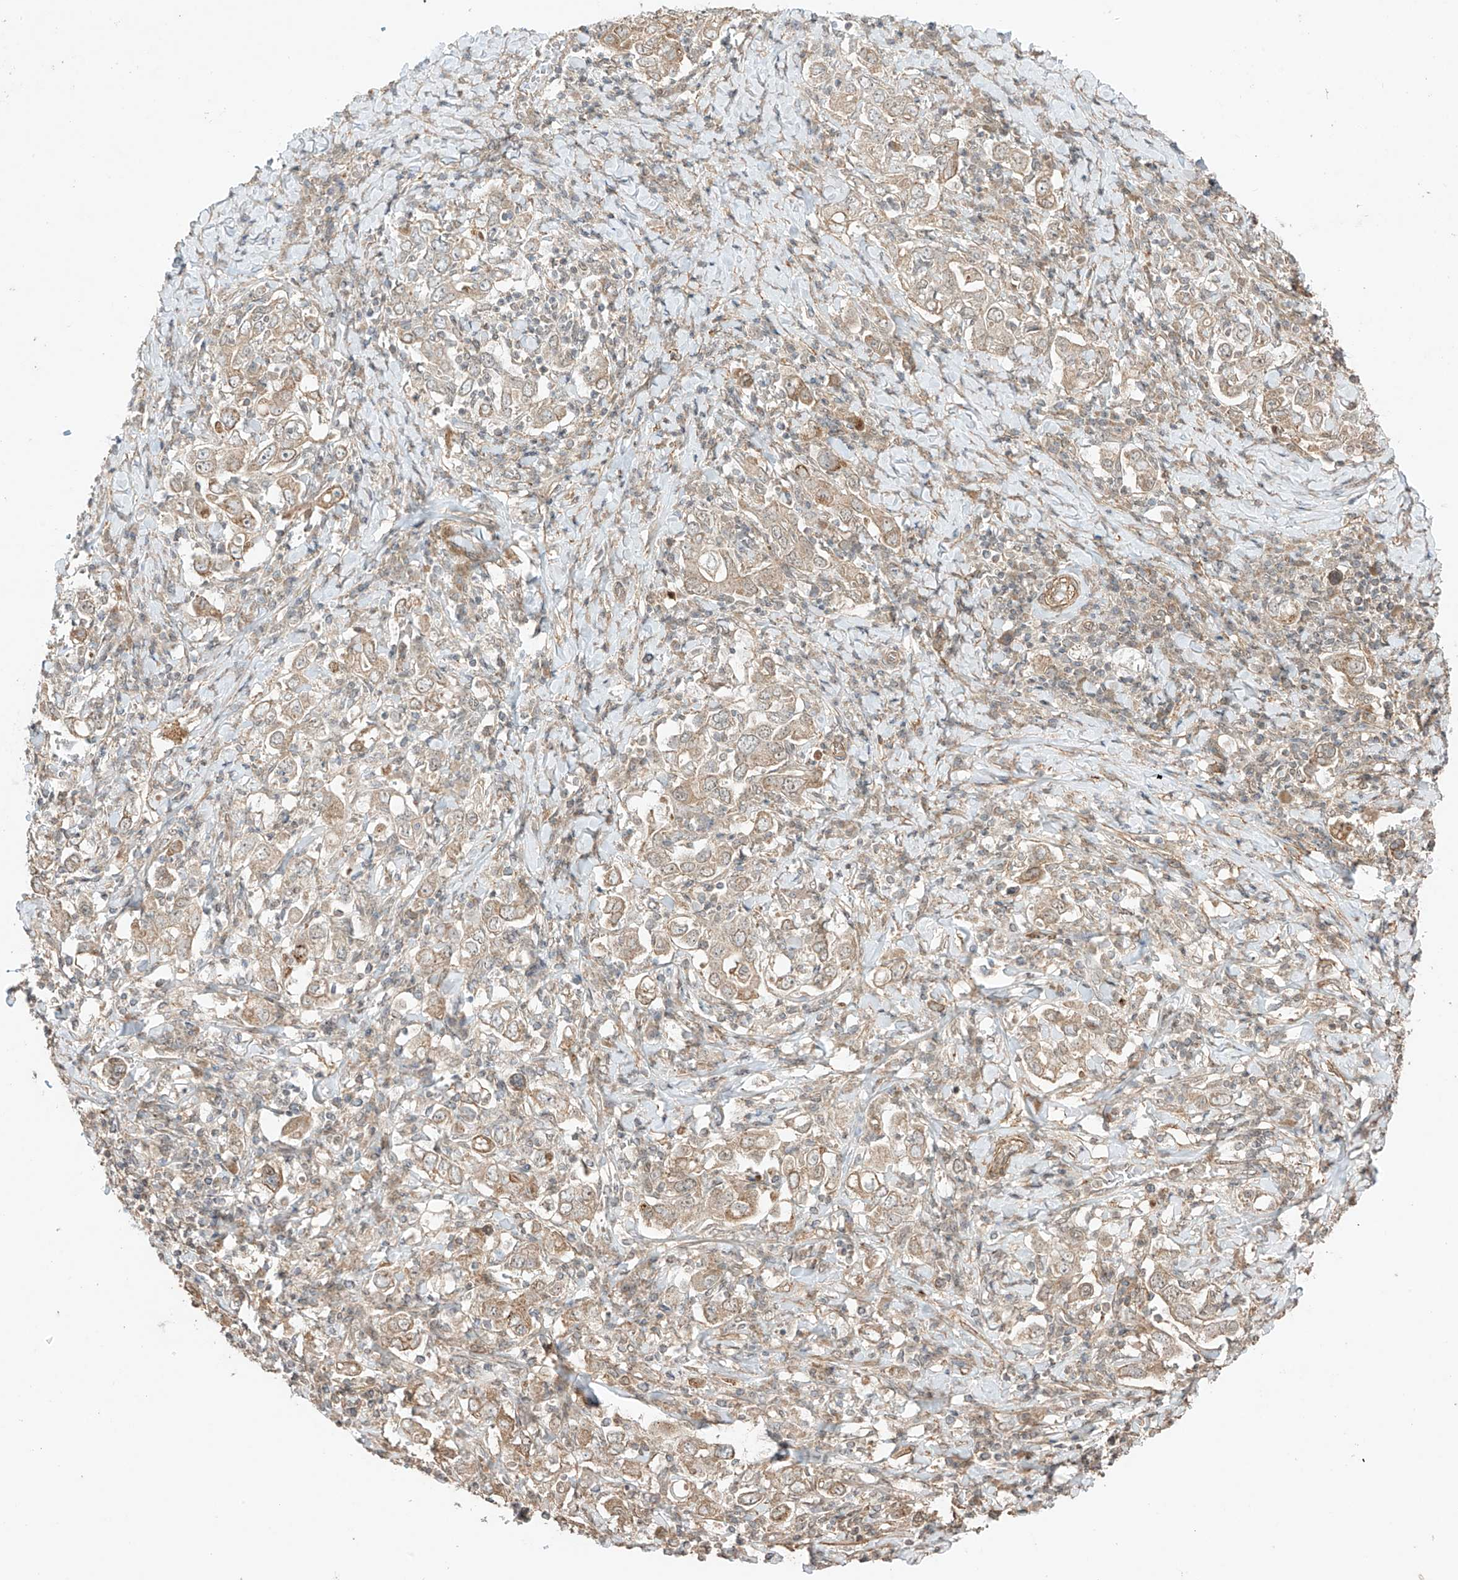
{"staining": {"intensity": "weak", "quantity": ">75%", "location": "cytoplasmic/membranous"}, "tissue": "stomach cancer", "cell_type": "Tumor cells", "image_type": "cancer", "snomed": [{"axis": "morphology", "description": "Adenocarcinoma, NOS"}, {"axis": "topography", "description": "Stomach, upper"}], "caption": "The image shows staining of stomach adenocarcinoma, revealing weak cytoplasmic/membranous protein positivity (brown color) within tumor cells.", "gene": "ABCD1", "patient": {"sex": "male", "age": 62}}